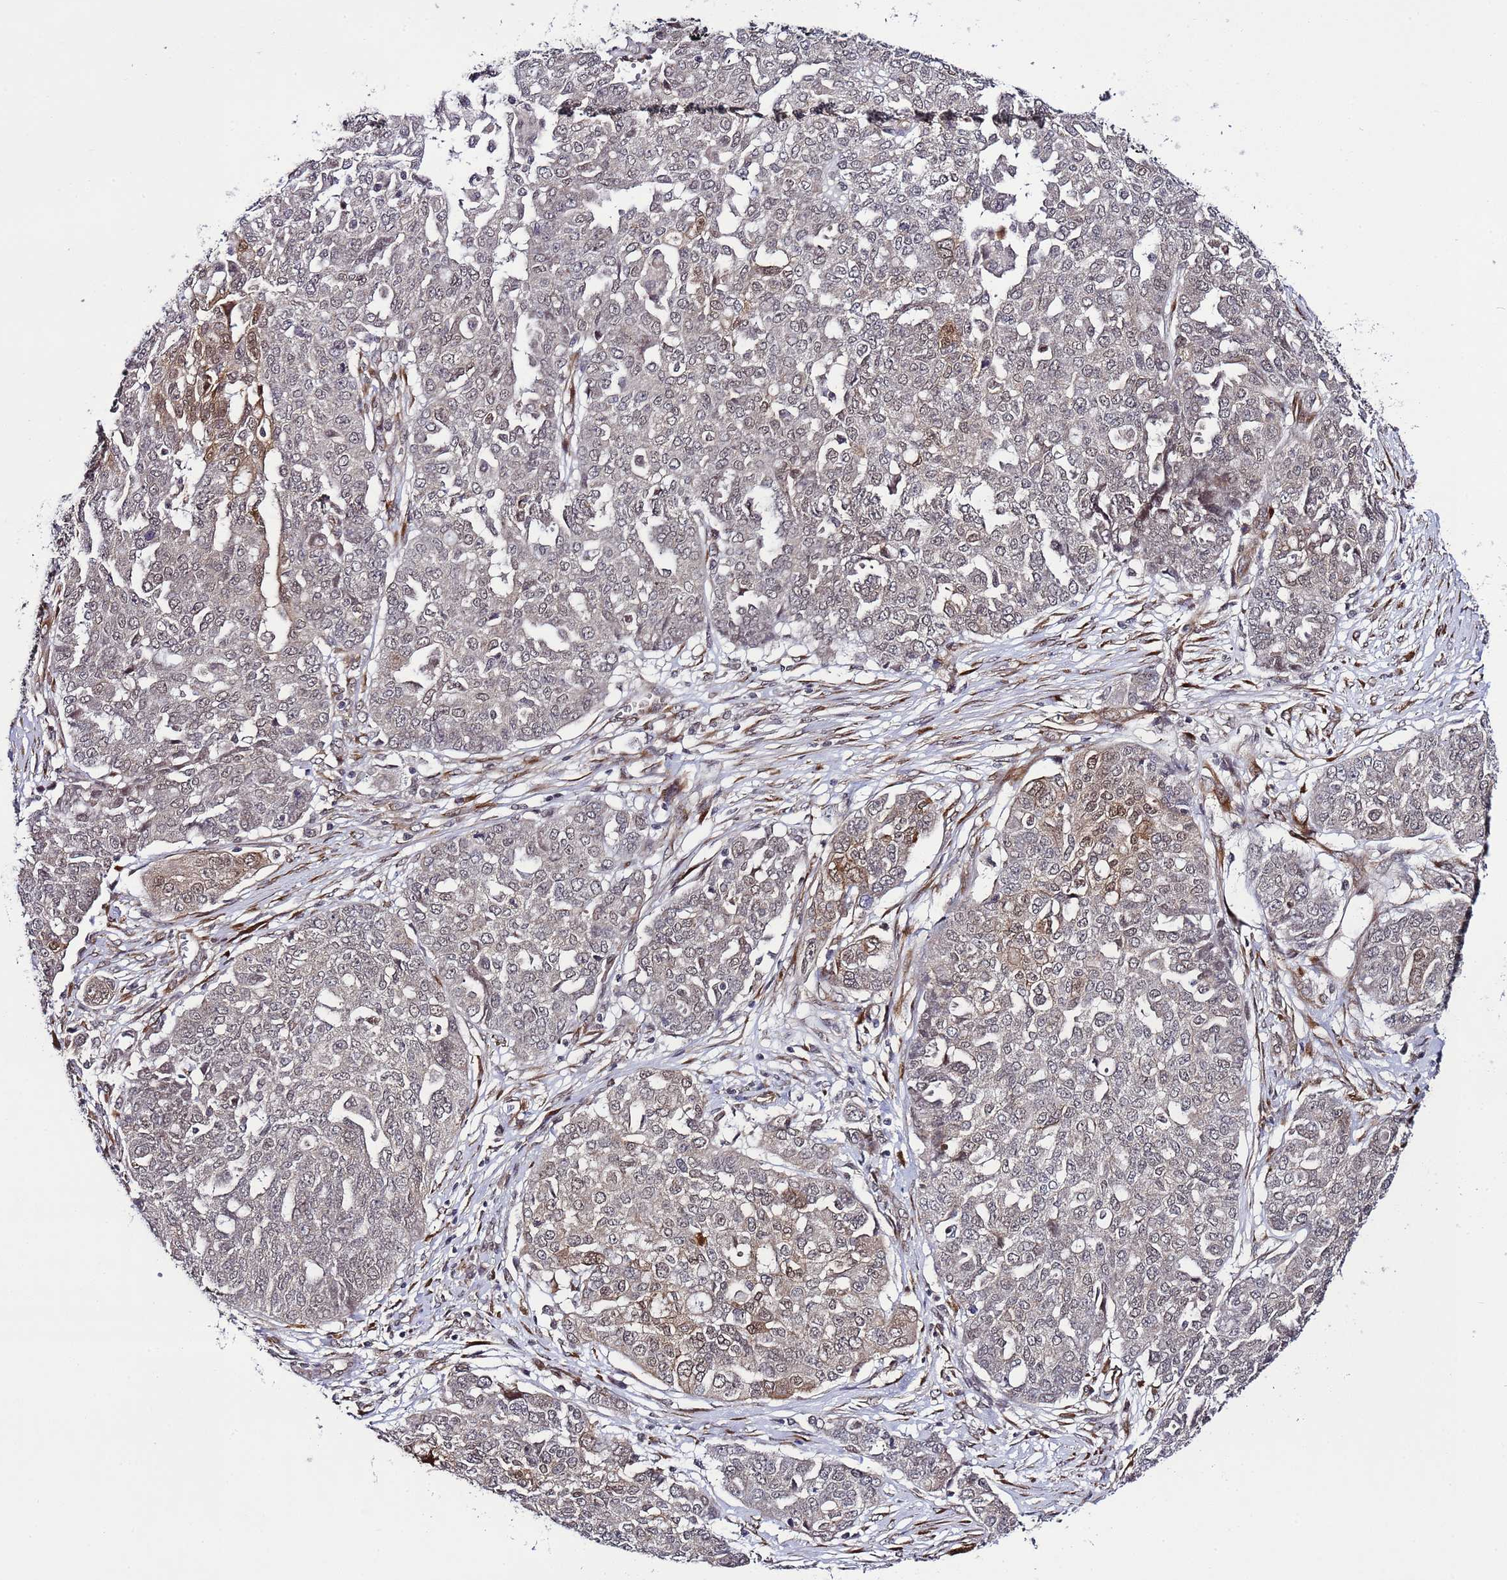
{"staining": {"intensity": "weak", "quantity": ">75%", "location": "nuclear"}, "tissue": "ovarian cancer", "cell_type": "Tumor cells", "image_type": "cancer", "snomed": [{"axis": "morphology", "description": "Cystadenocarcinoma, serous, NOS"}, {"axis": "topography", "description": "Soft tissue"}, {"axis": "topography", "description": "Ovary"}], "caption": "A brown stain shows weak nuclear staining of a protein in serous cystadenocarcinoma (ovarian) tumor cells. (brown staining indicates protein expression, while blue staining denotes nuclei).", "gene": "POLR2D", "patient": {"sex": "female", "age": 57}}